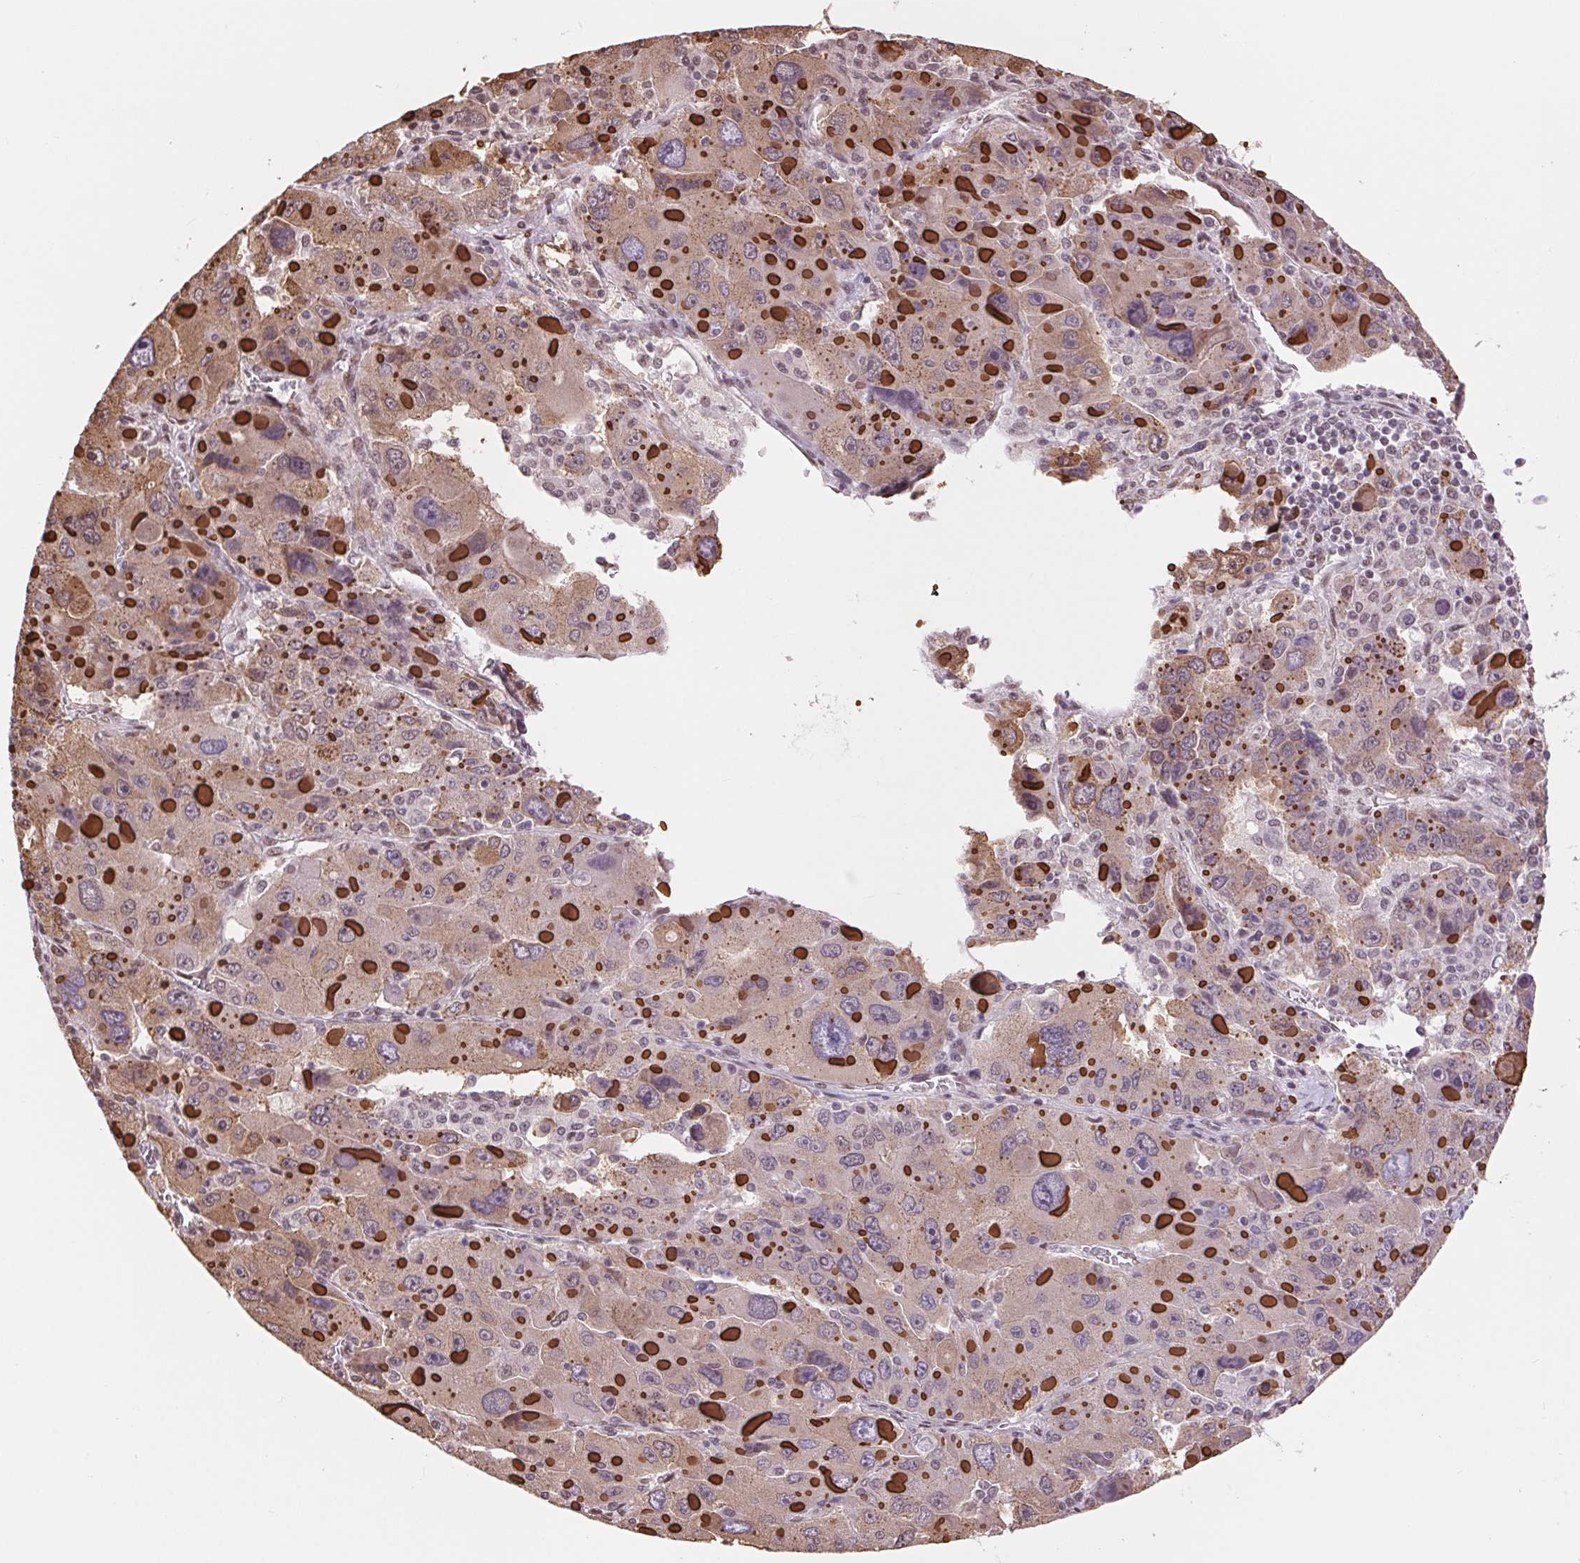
{"staining": {"intensity": "negative", "quantity": "none", "location": "none"}, "tissue": "liver cancer", "cell_type": "Tumor cells", "image_type": "cancer", "snomed": [{"axis": "morphology", "description": "Carcinoma, Hepatocellular, NOS"}, {"axis": "topography", "description": "Liver"}], "caption": "Liver hepatocellular carcinoma was stained to show a protein in brown. There is no significant staining in tumor cells.", "gene": "RAD23A", "patient": {"sex": "female", "age": 41}}